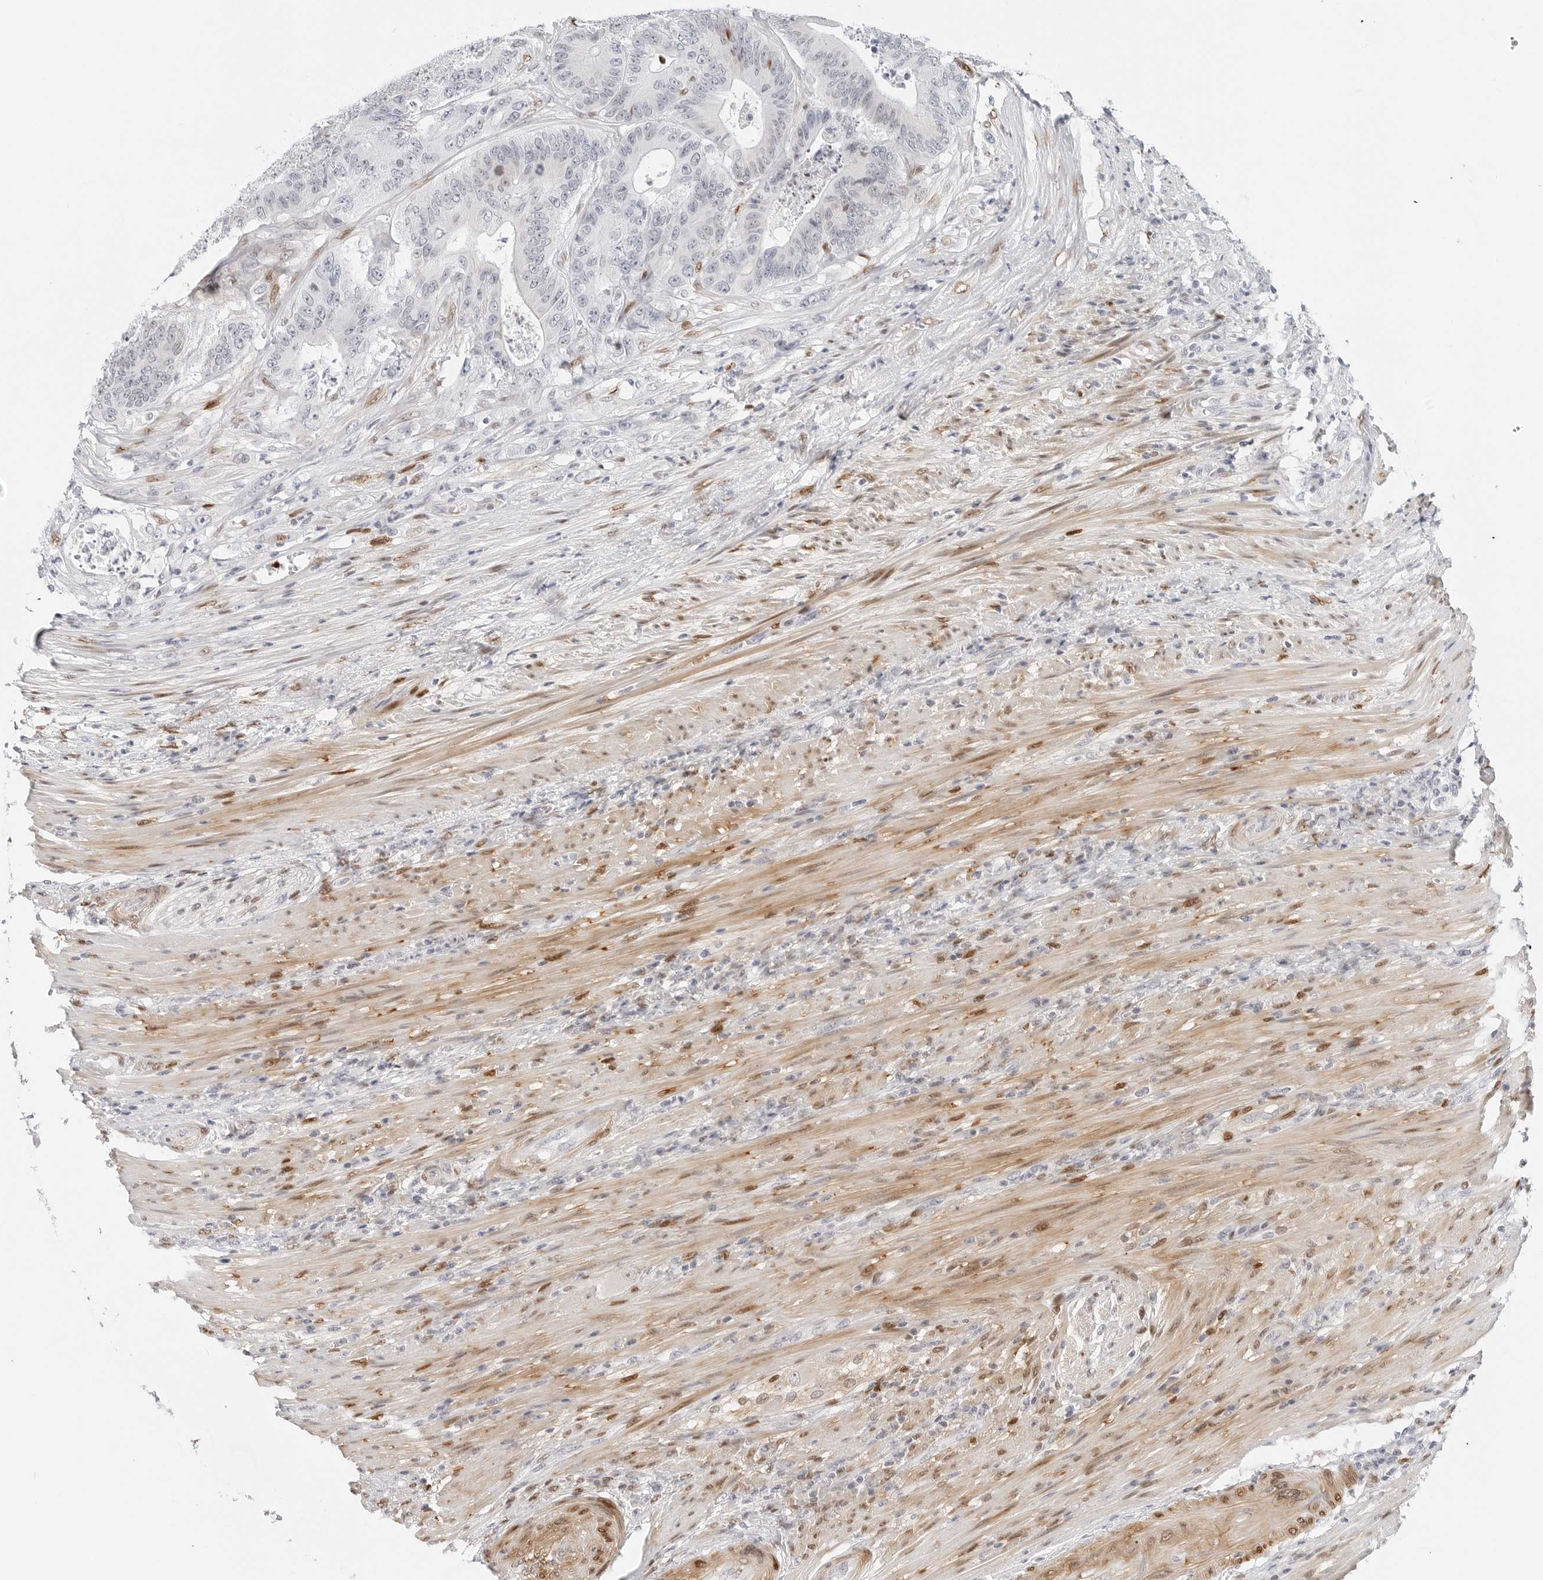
{"staining": {"intensity": "weak", "quantity": "<25%", "location": "nuclear"}, "tissue": "colorectal cancer", "cell_type": "Tumor cells", "image_type": "cancer", "snomed": [{"axis": "morphology", "description": "Adenocarcinoma, NOS"}, {"axis": "topography", "description": "Colon"}], "caption": "Immunohistochemical staining of adenocarcinoma (colorectal) demonstrates no significant expression in tumor cells.", "gene": "SPIDR", "patient": {"sex": "male", "age": 83}}